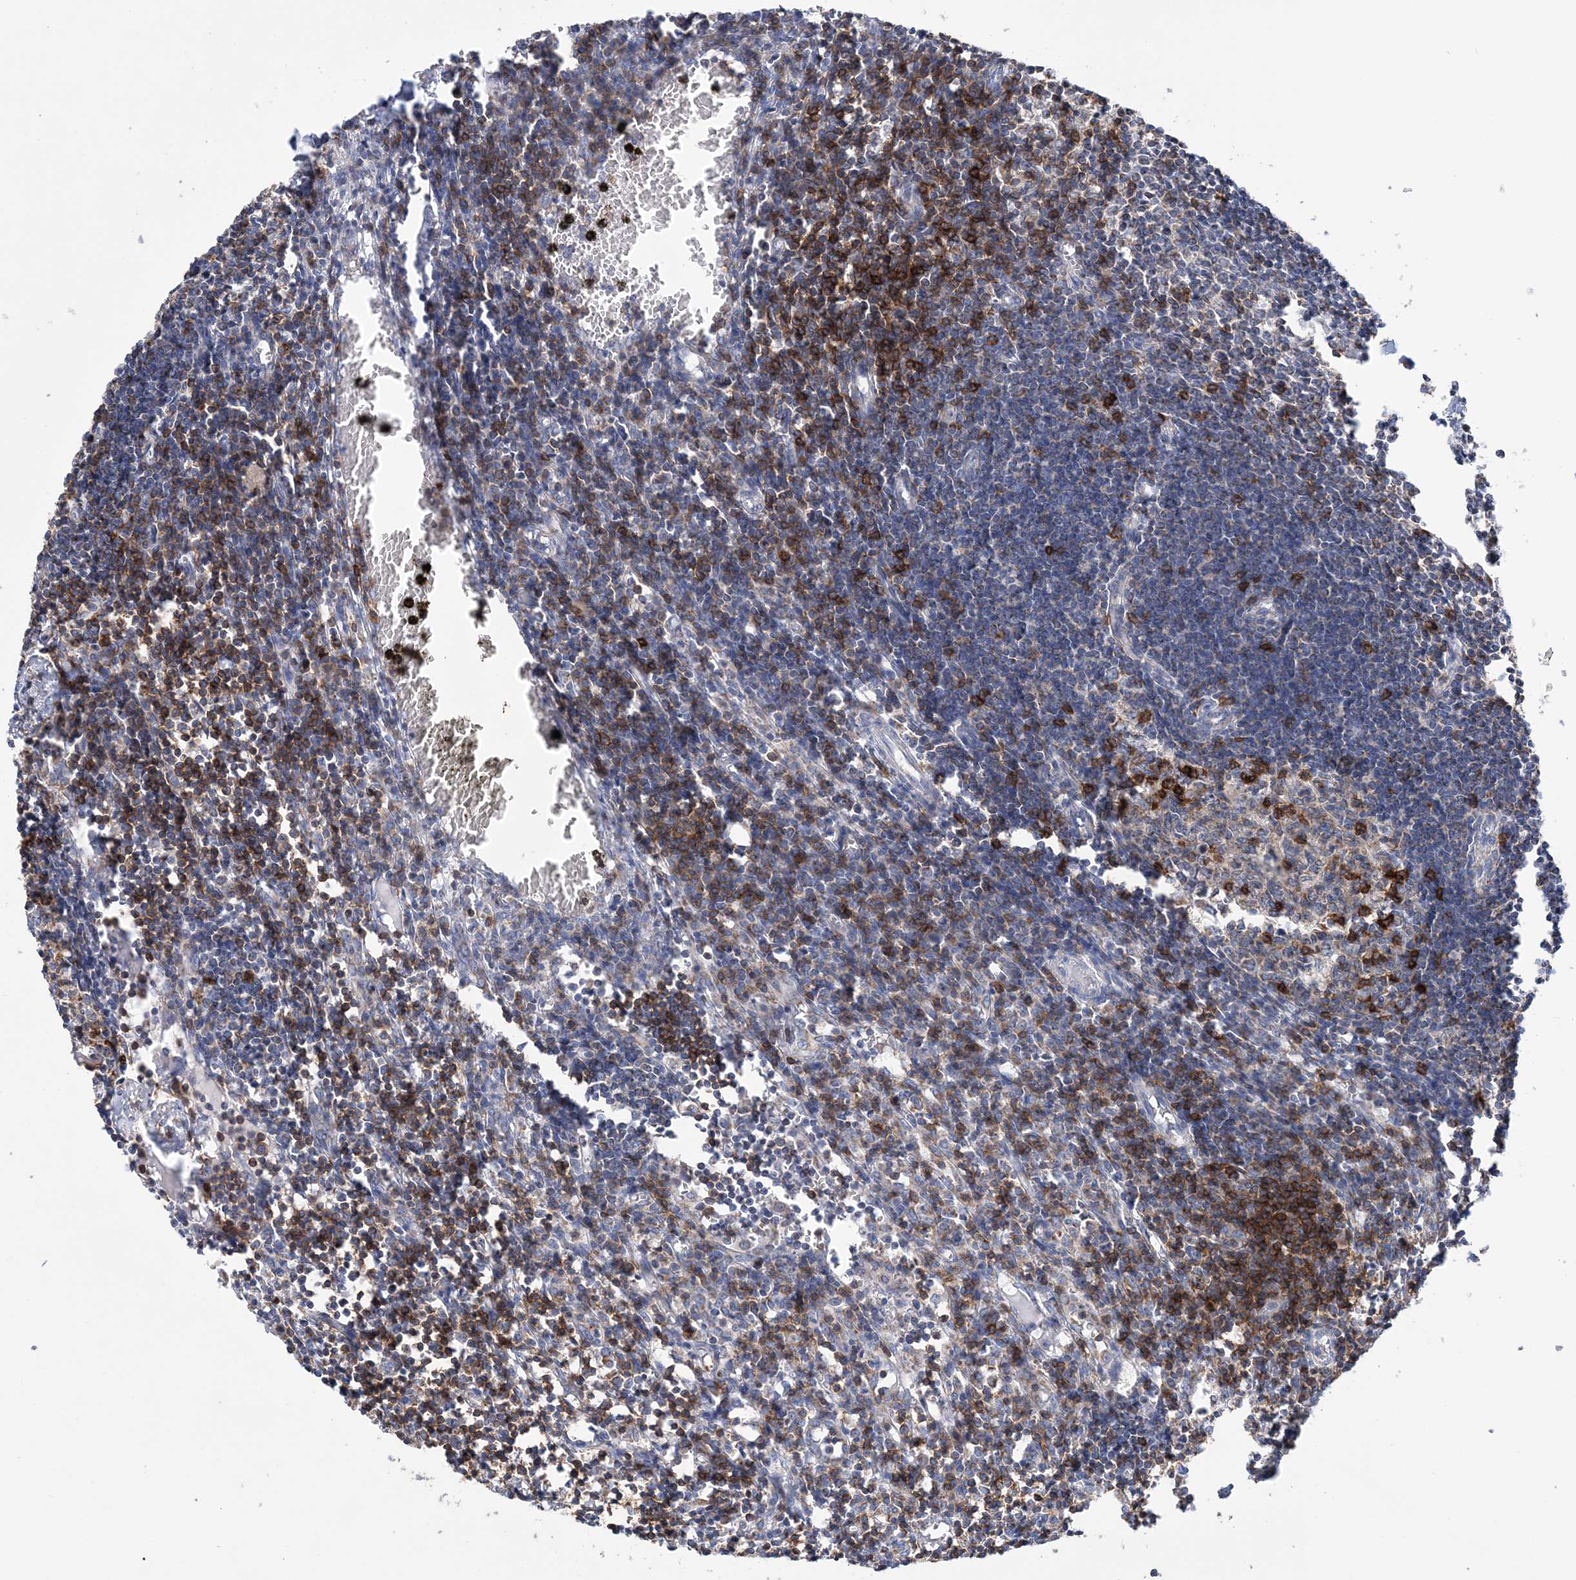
{"staining": {"intensity": "strong", "quantity": "25%-75%", "location": "cytoplasmic/membranous"}, "tissue": "lymph node", "cell_type": "Germinal center cells", "image_type": "normal", "snomed": [{"axis": "morphology", "description": "Normal tissue, NOS"}, {"axis": "morphology", "description": "Malignant melanoma, Metastatic site"}, {"axis": "topography", "description": "Lymph node"}], "caption": "Immunohistochemistry of normal human lymph node reveals high levels of strong cytoplasmic/membranous staining in approximately 25%-75% of germinal center cells.", "gene": "TTC32", "patient": {"sex": "male", "age": 41}}